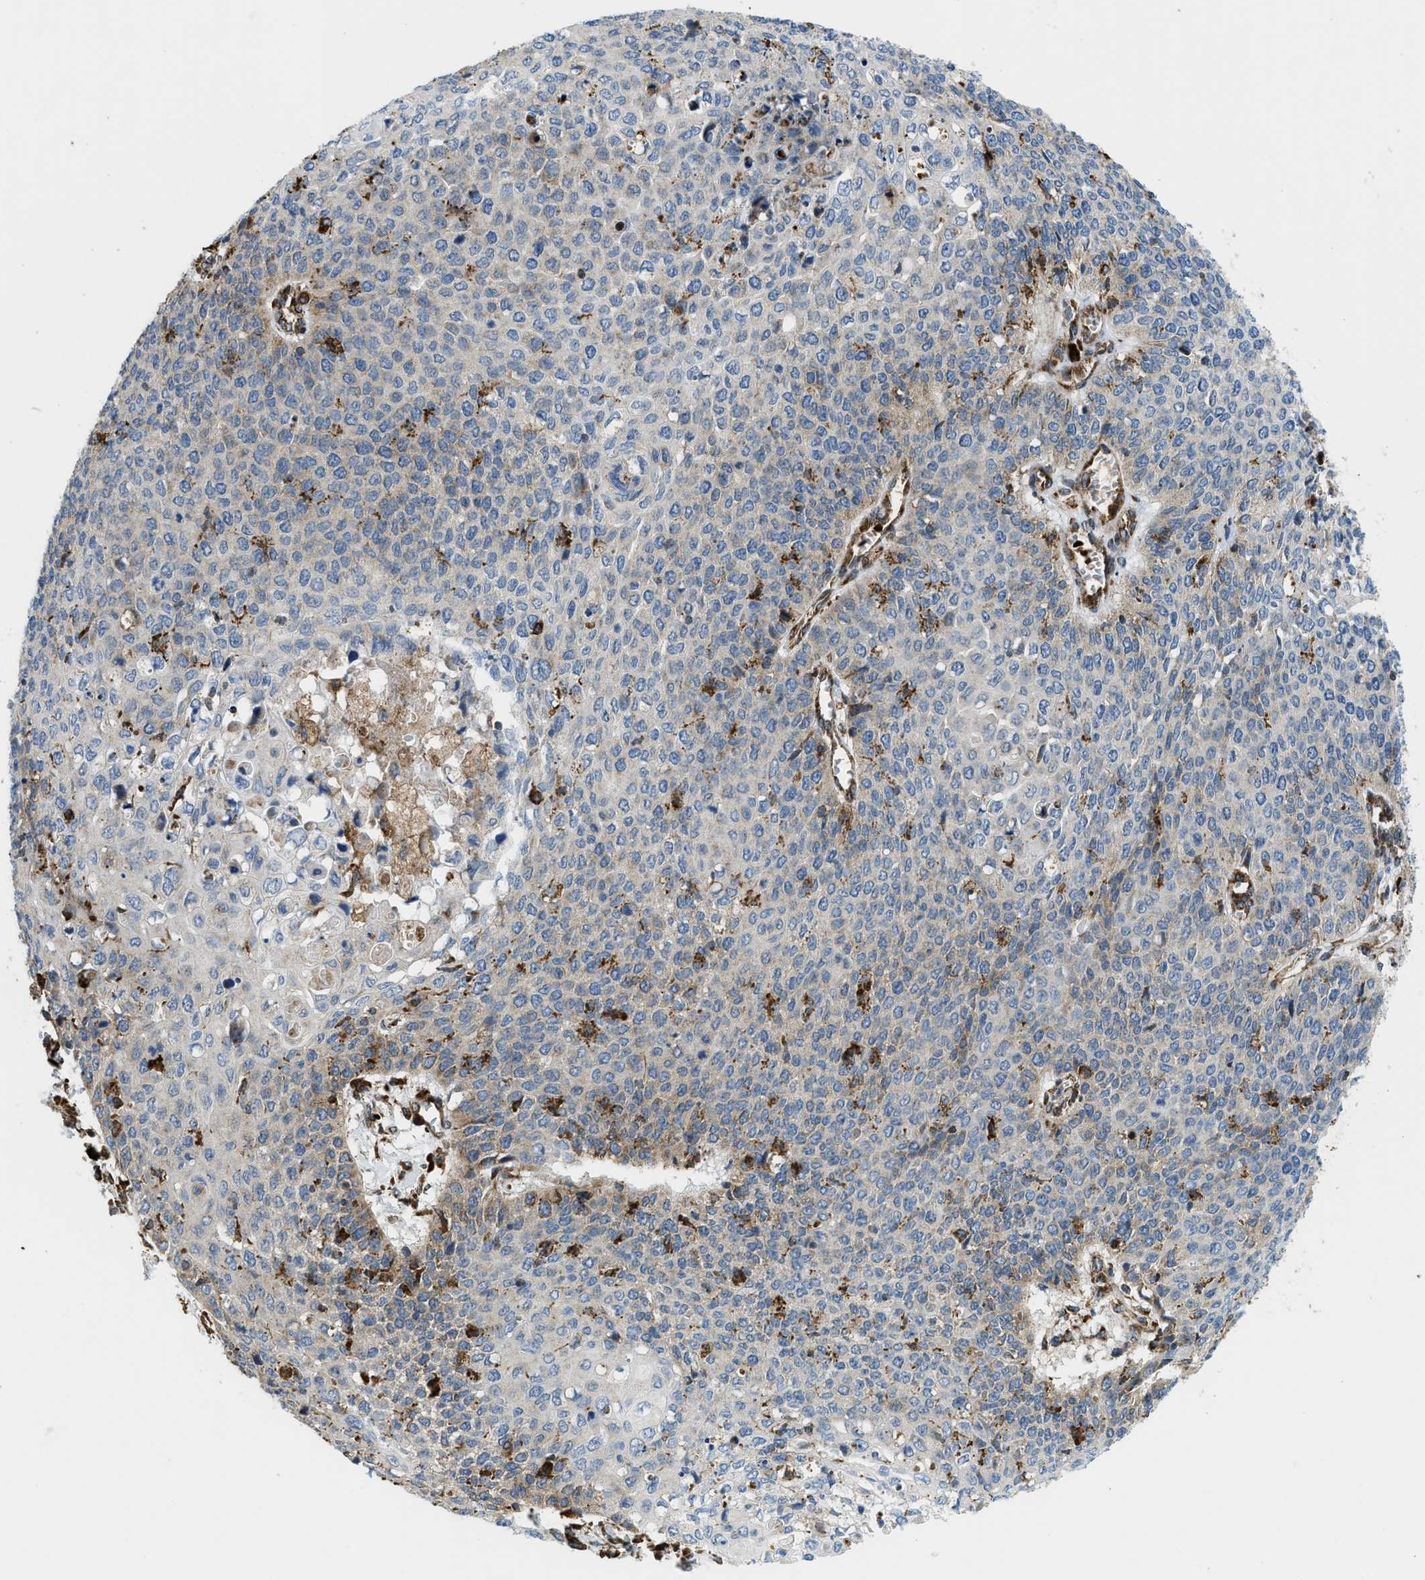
{"staining": {"intensity": "weak", "quantity": "<25%", "location": "cytoplasmic/membranous"}, "tissue": "cervical cancer", "cell_type": "Tumor cells", "image_type": "cancer", "snomed": [{"axis": "morphology", "description": "Squamous cell carcinoma, NOS"}, {"axis": "topography", "description": "Cervix"}], "caption": "A histopathology image of human cervical squamous cell carcinoma is negative for staining in tumor cells.", "gene": "CSPG4", "patient": {"sex": "female", "age": 39}}